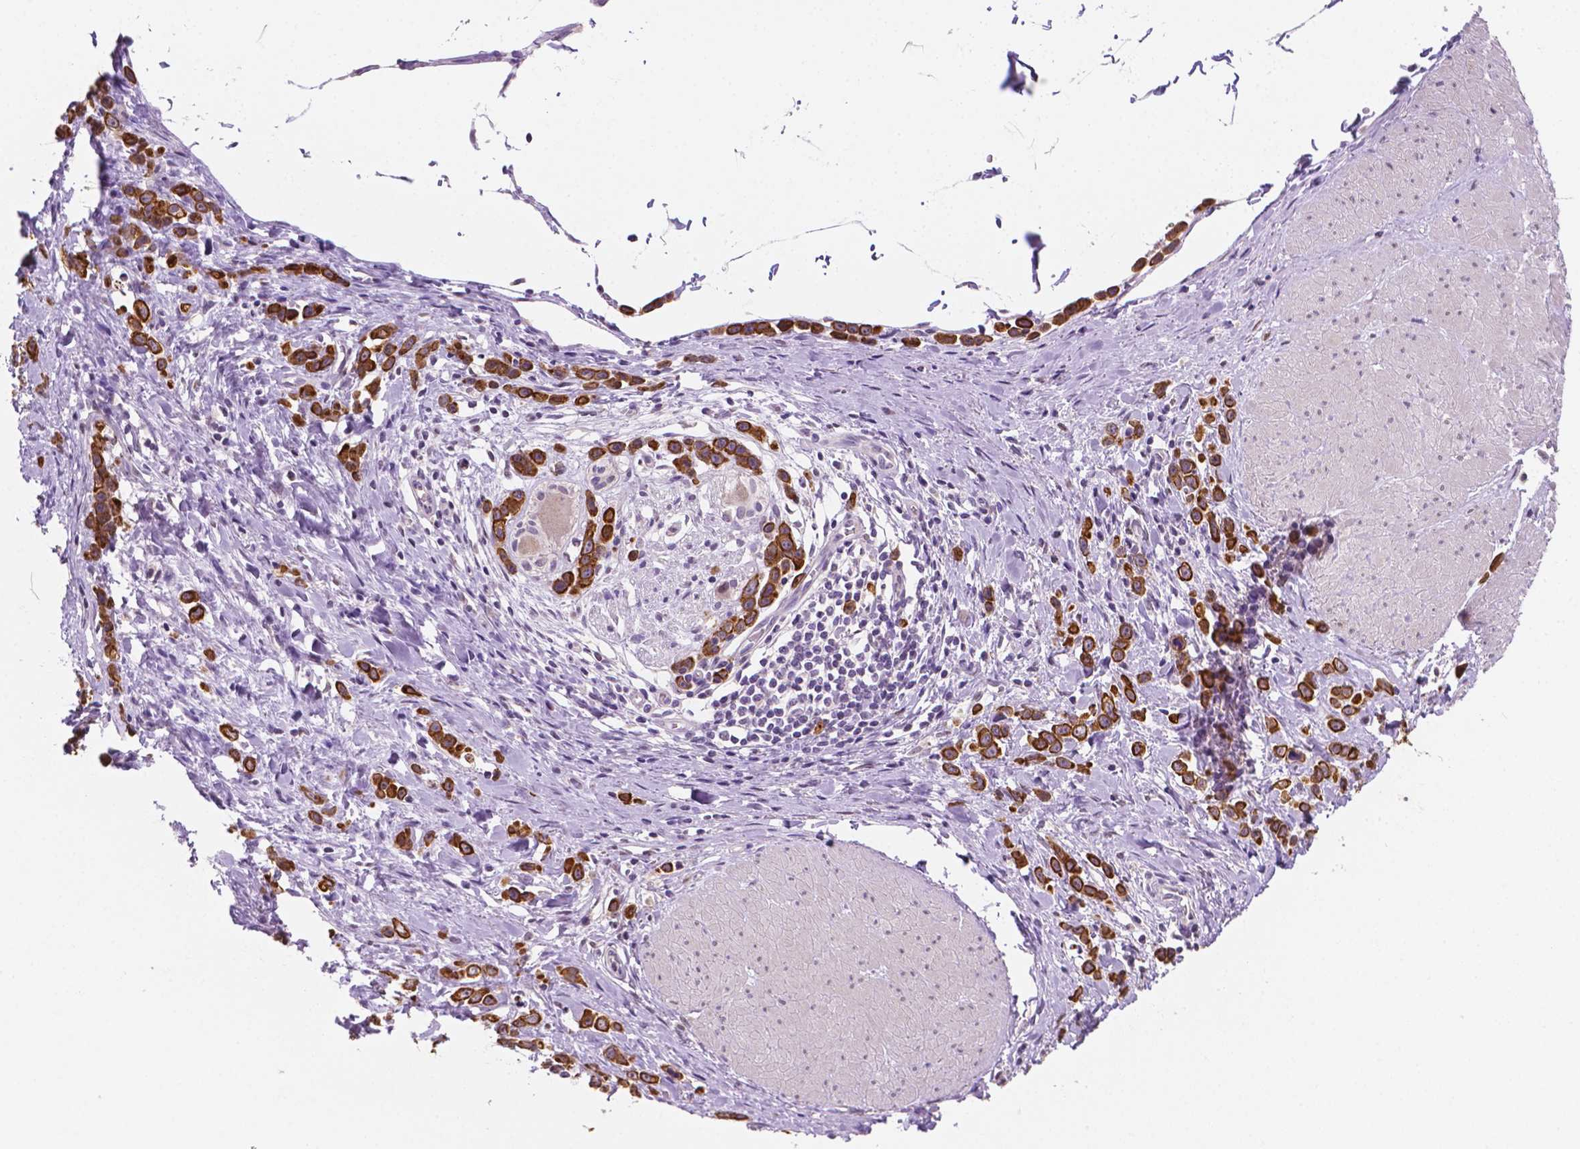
{"staining": {"intensity": "strong", "quantity": ">75%", "location": "cytoplasmic/membranous"}, "tissue": "stomach cancer", "cell_type": "Tumor cells", "image_type": "cancer", "snomed": [{"axis": "morphology", "description": "Adenocarcinoma, NOS"}, {"axis": "topography", "description": "Stomach"}], "caption": "Stomach cancer was stained to show a protein in brown. There is high levels of strong cytoplasmic/membranous staining in approximately >75% of tumor cells. (DAB = brown stain, brightfield microscopy at high magnification).", "gene": "SHLD3", "patient": {"sex": "male", "age": 47}}